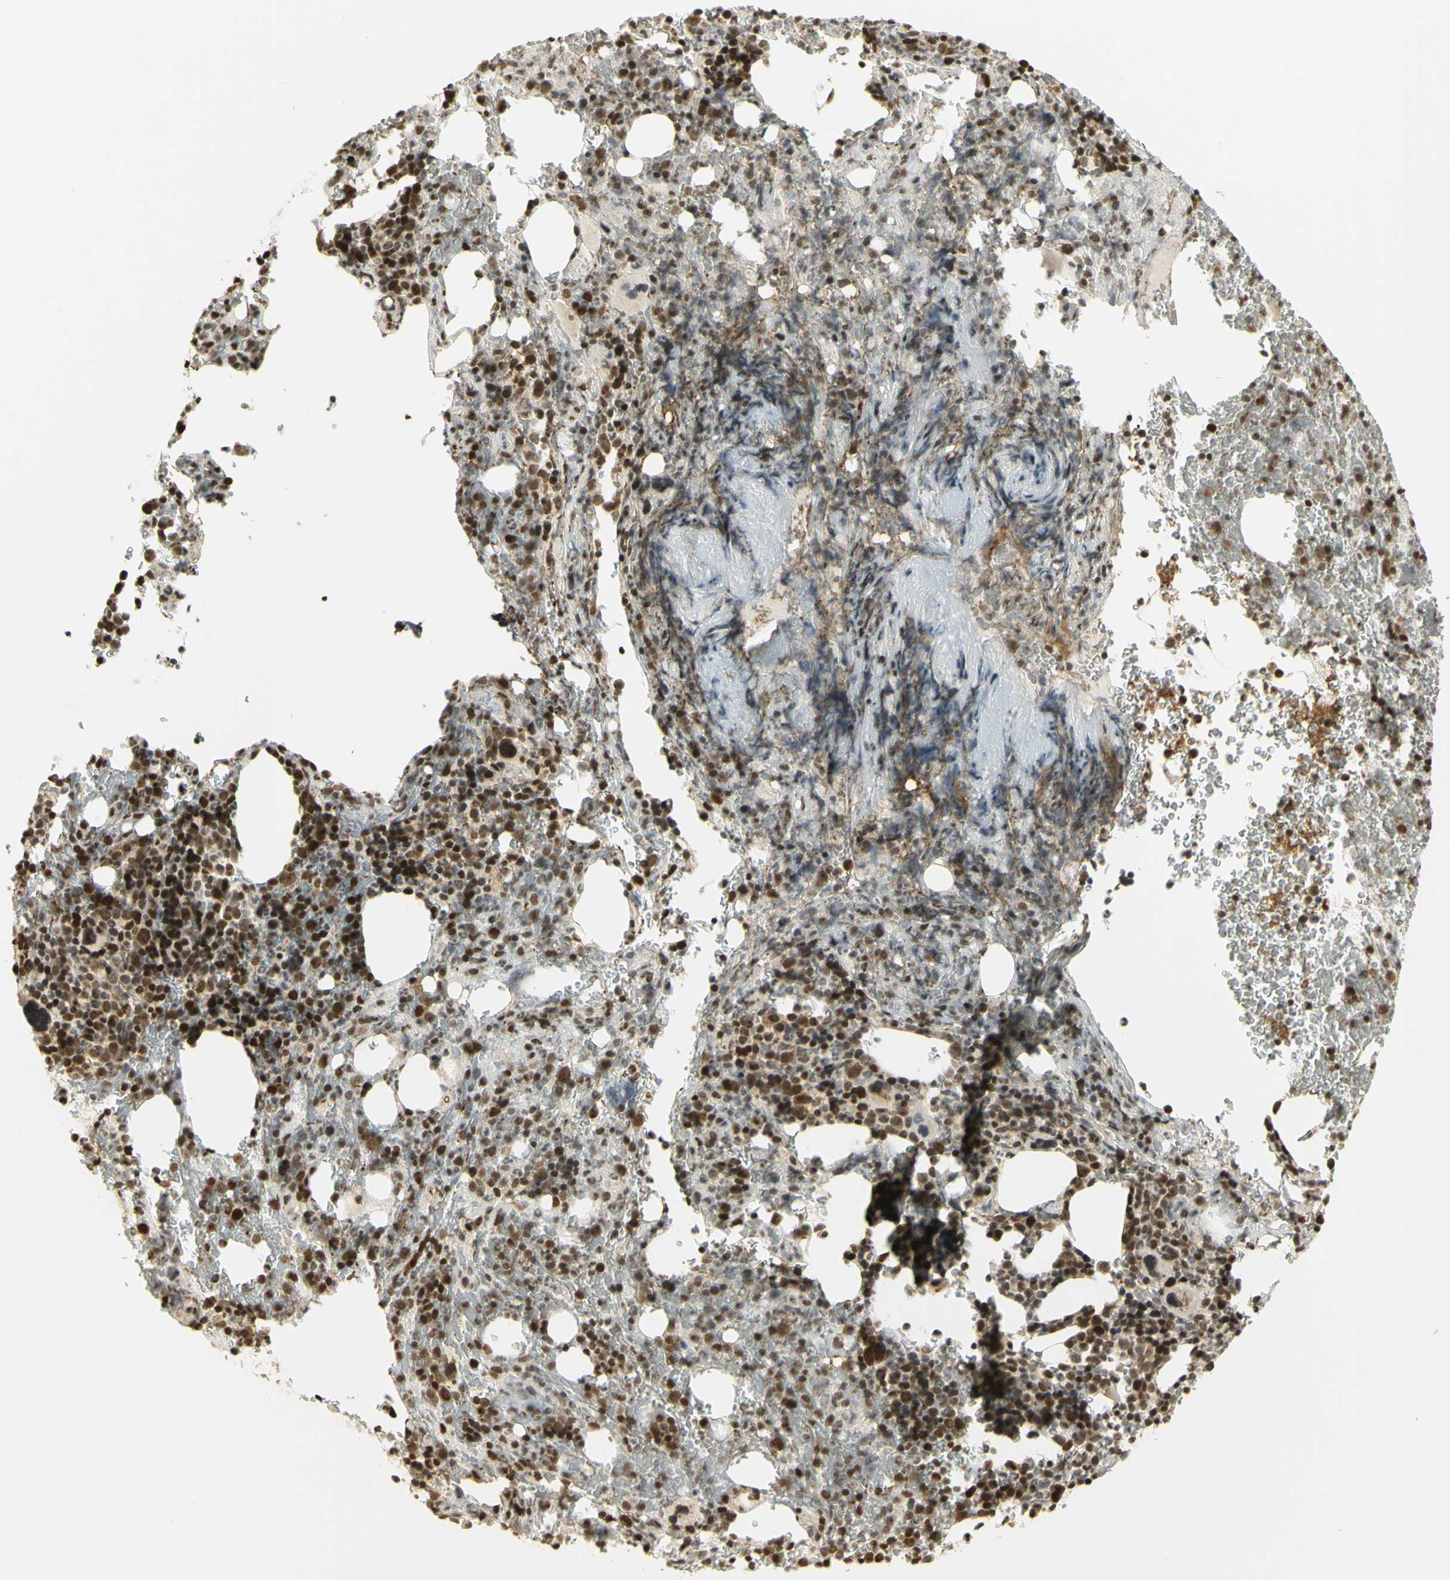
{"staining": {"intensity": "strong", "quantity": "25%-75%", "location": "nuclear"}, "tissue": "bone marrow", "cell_type": "Hematopoietic cells", "image_type": "normal", "snomed": [{"axis": "morphology", "description": "Normal tissue, NOS"}, {"axis": "morphology", "description": "Inflammation, NOS"}, {"axis": "topography", "description": "Bone marrow"}], "caption": "Protein staining of normal bone marrow exhibits strong nuclear positivity in about 25%-75% of hematopoietic cells.", "gene": "KIF11", "patient": {"sex": "male", "age": 72}}